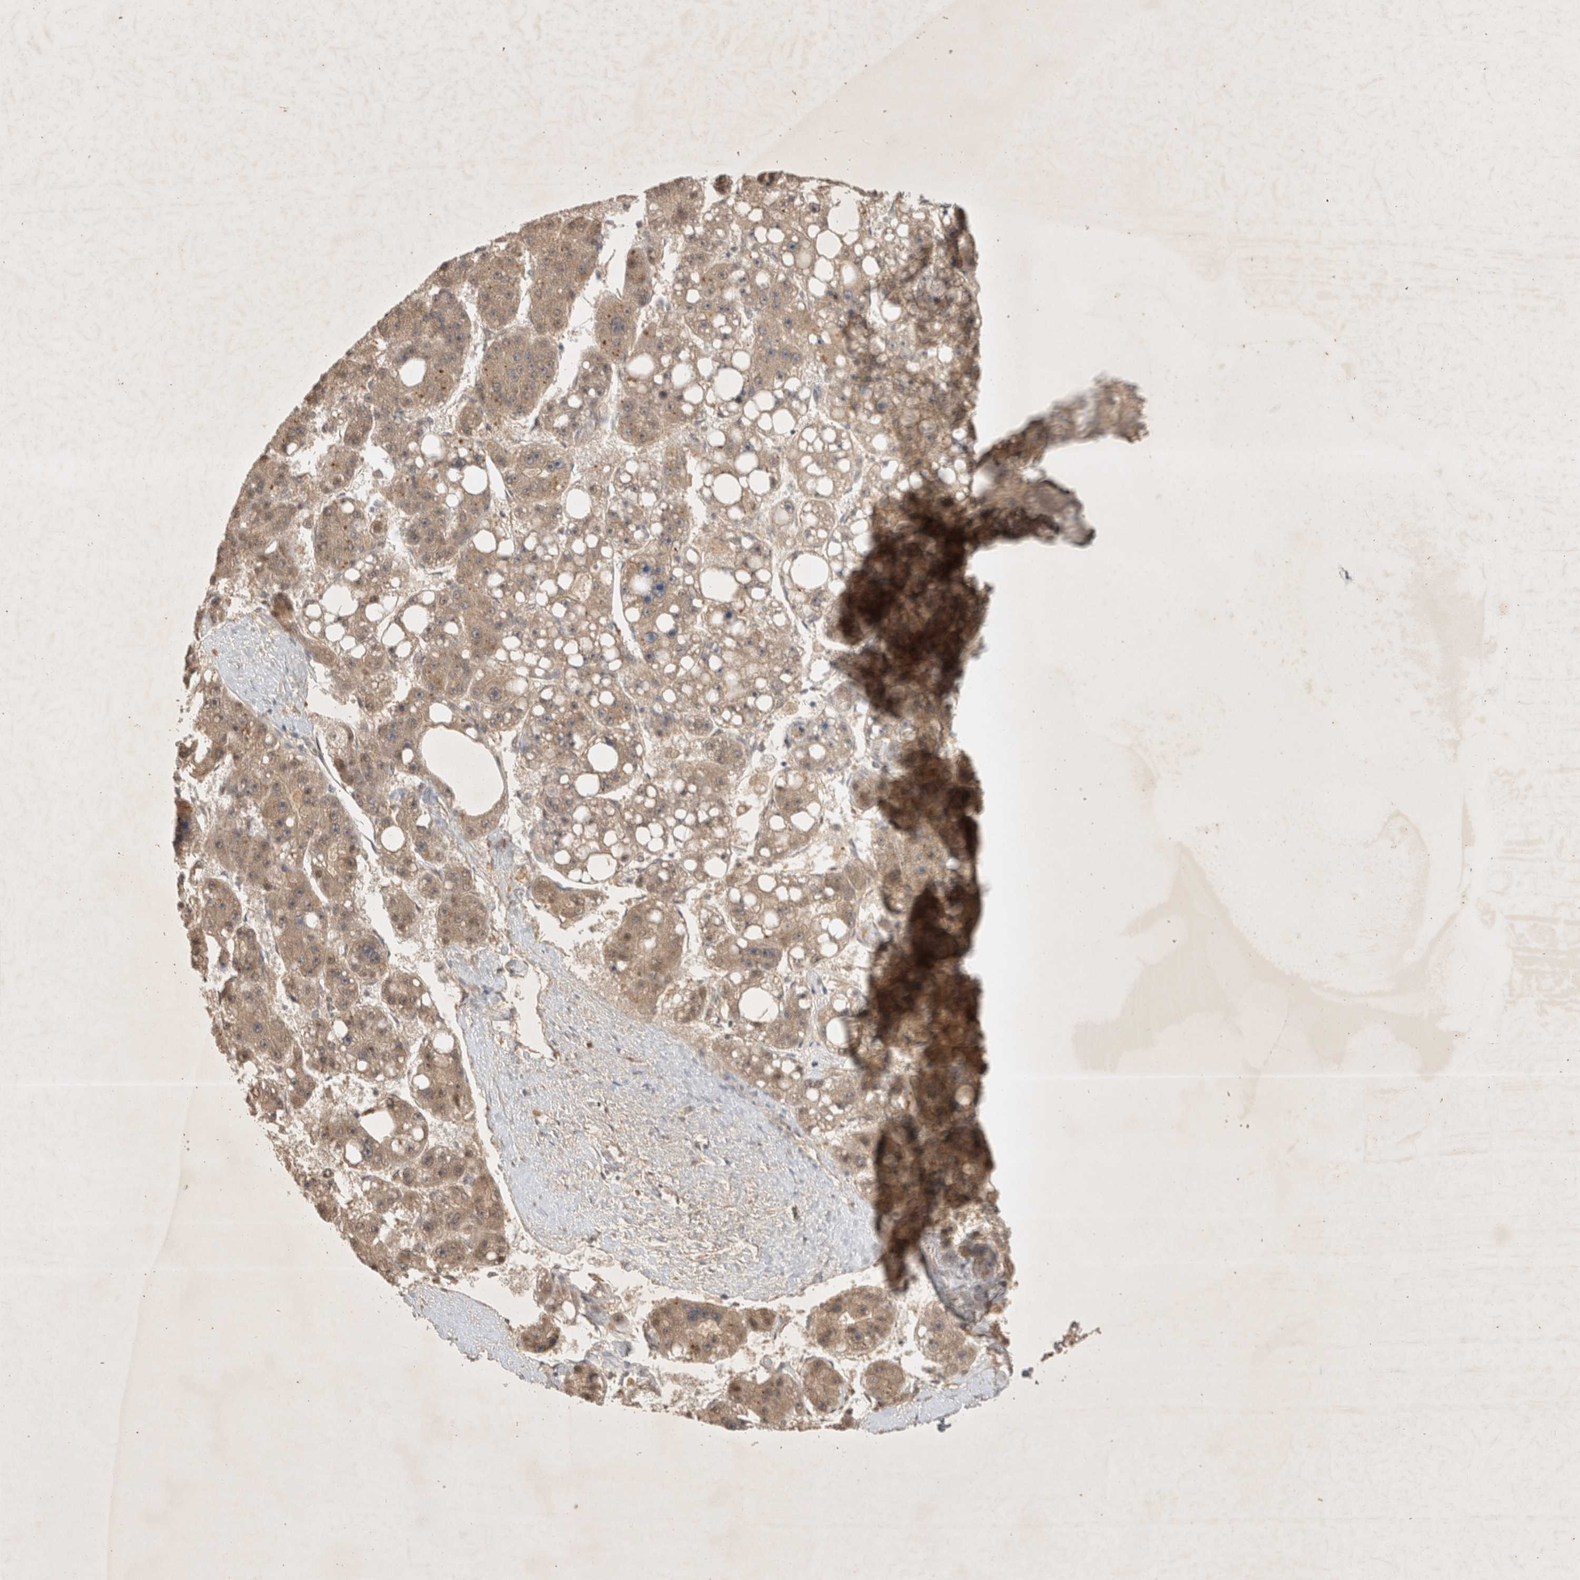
{"staining": {"intensity": "moderate", "quantity": ">75%", "location": "cytoplasmic/membranous,nuclear"}, "tissue": "liver cancer", "cell_type": "Tumor cells", "image_type": "cancer", "snomed": [{"axis": "morphology", "description": "Carcinoma, Hepatocellular, NOS"}, {"axis": "topography", "description": "Liver"}], "caption": "IHC of human liver cancer (hepatocellular carcinoma) displays medium levels of moderate cytoplasmic/membranous and nuclear positivity in about >75% of tumor cells.", "gene": "YES1", "patient": {"sex": "female", "age": 61}}